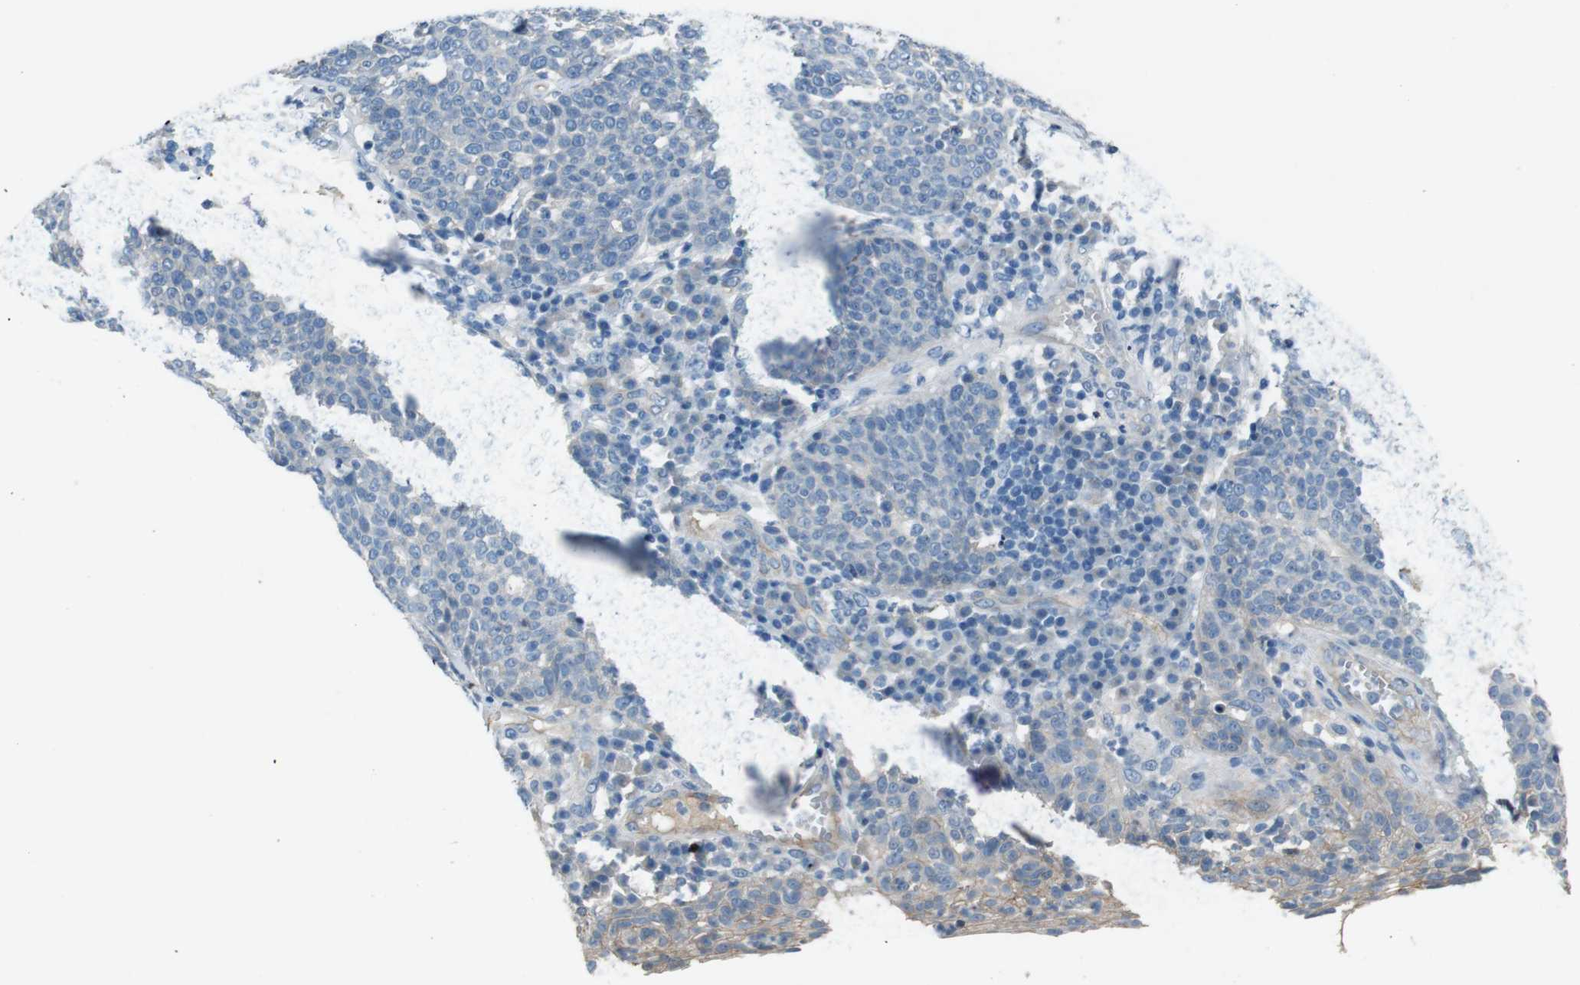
{"staining": {"intensity": "negative", "quantity": "none", "location": "none"}, "tissue": "cervical cancer", "cell_type": "Tumor cells", "image_type": "cancer", "snomed": [{"axis": "morphology", "description": "Squamous cell carcinoma, NOS"}, {"axis": "topography", "description": "Cervix"}], "caption": "Immunohistochemical staining of human cervical squamous cell carcinoma demonstrates no significant staining in tumor cells.", "gene": "PVR", "patient": {"sex": "female", "age": 34}}